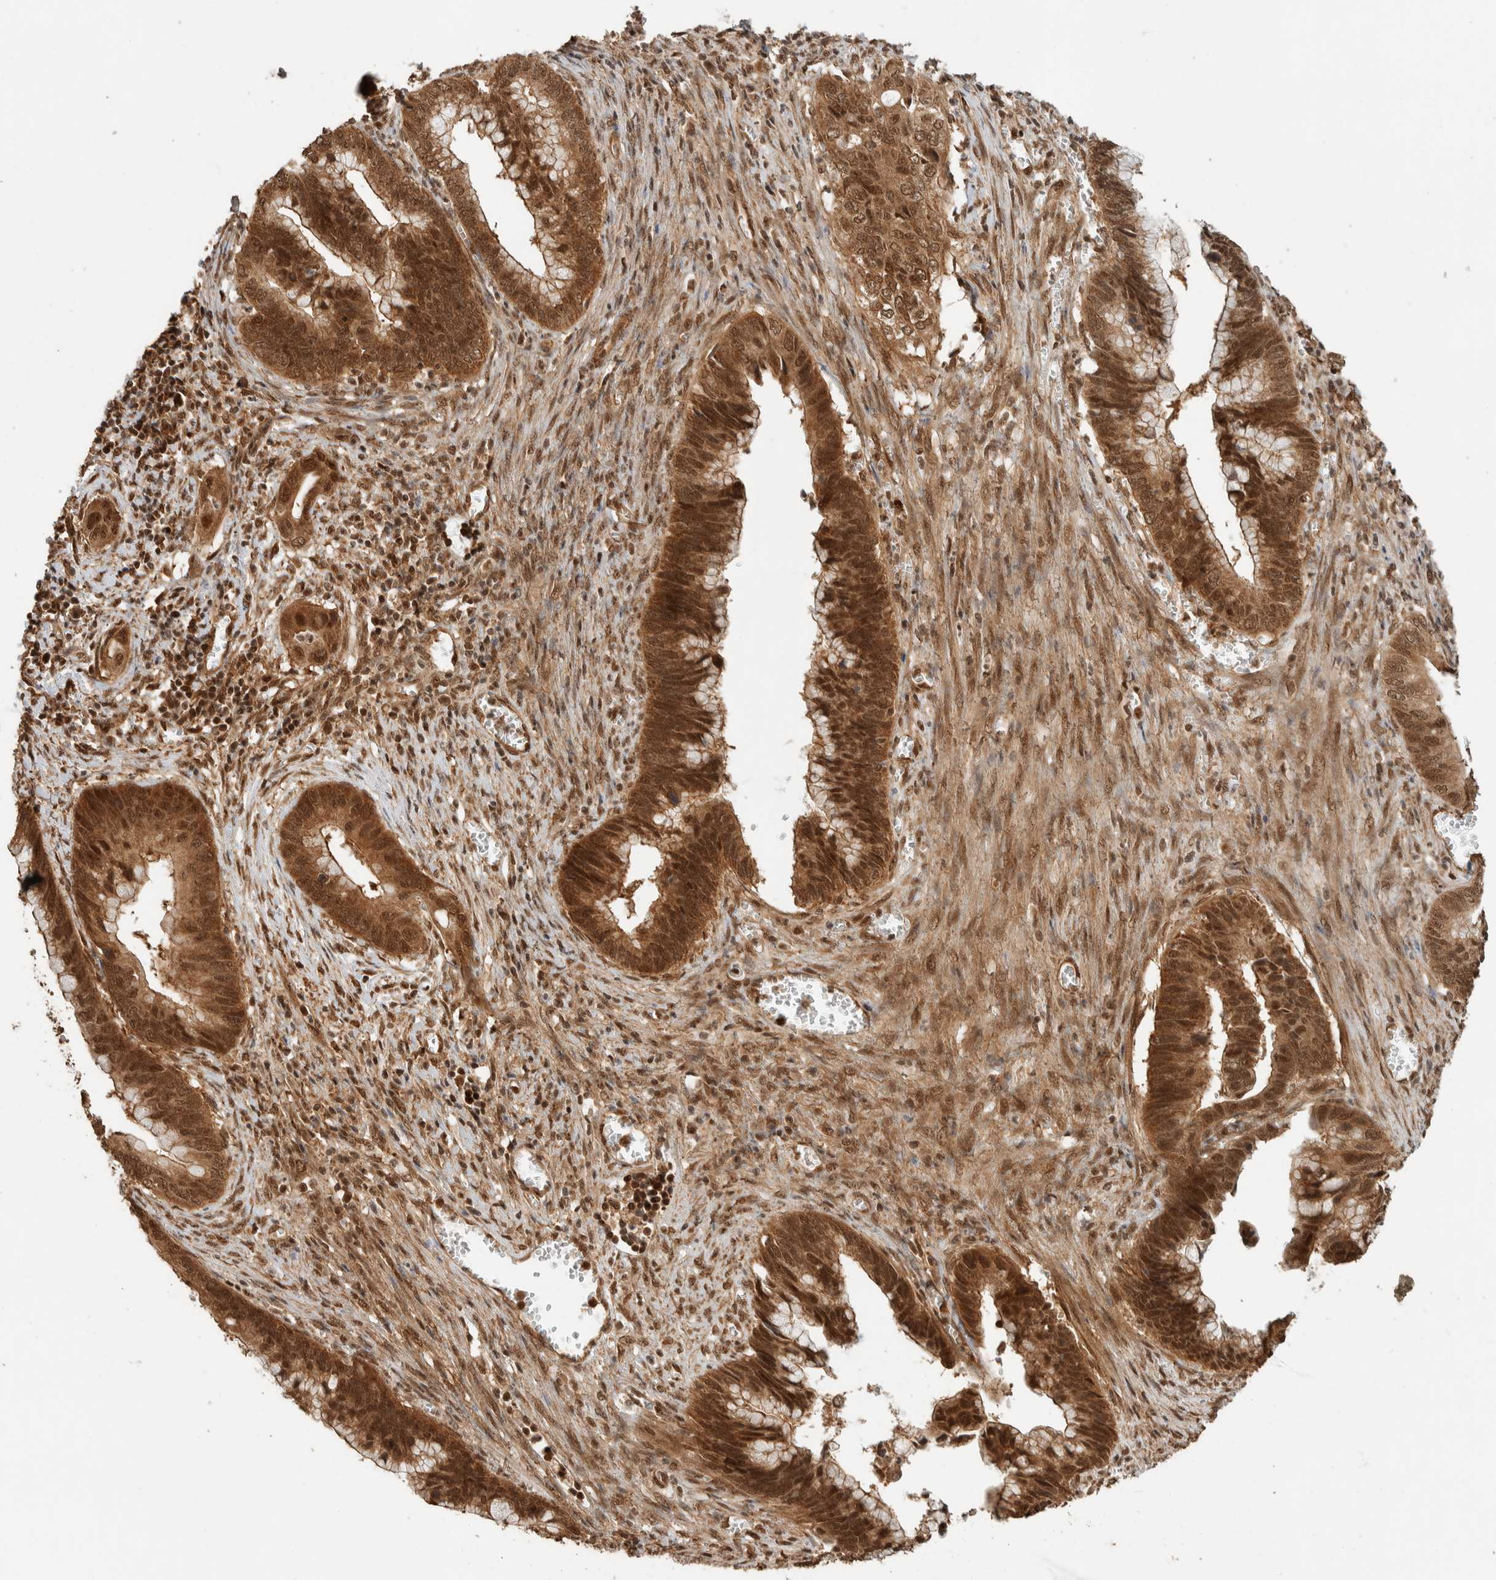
{"staining": {"intensity": "strong", "quantity": ">75%", "location": "cytoplasmic/membranous,nuclear"}, "tissue": "cervical cancer", "cell_type": "Tumor cells", "image_type": "cancer", "snomed": [{"axis": "morphology", "description": "Adenocarcinoma, NOS"}, {"axis": "topography", "description": "Cervix"}], "caption": "Immunohistochemistry (IHC) of cervical cancer reveals high levels of strong cytoplasmic/membranous and nuclear staining in approximately >75% of tumor cells.", "gene": "ZBTB2", "patient": {"sex": "female", "age": 44}}